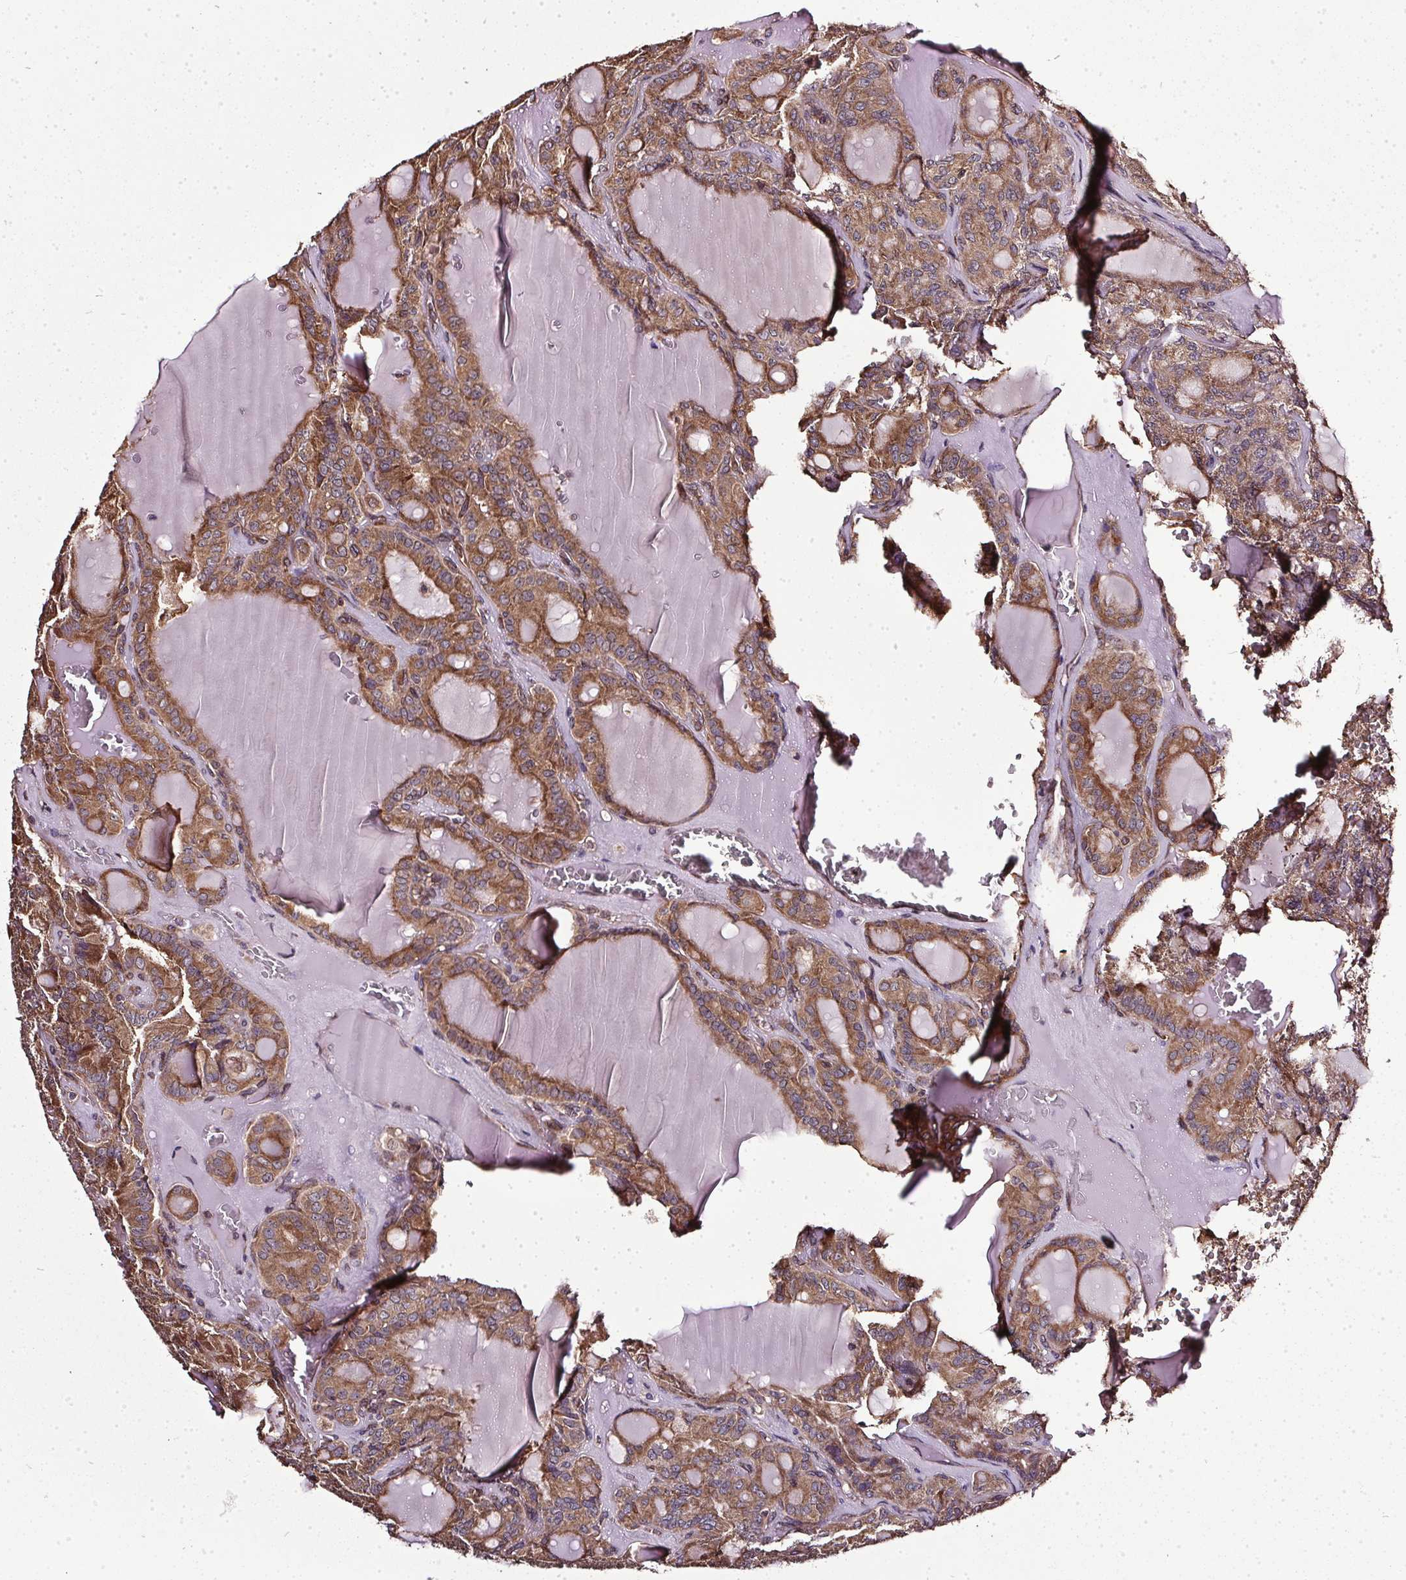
{"staining": {"intensity": "moderate", "quantity": ">75%", "location": "cytoplasmic/membranous"}, "tissue": "thyroid cancer", "cell_type": "Tumor cells", "image_type": "cancer", "snomed": [{"axis": "morphology", "description": "Papillary adenocarcinoma, NOS"}, {"axis": "topography", "description": "Thyroid gland"}], "caption": "Protein analysis of thyroid cancer (papillary adenocarcinoma) tissue demonstrates moderate cytoplasmic/membranous expression in about >75% of tumor cells.", "gene": "EIF2S1", "patient": {"sex": "male", "age": 87}}